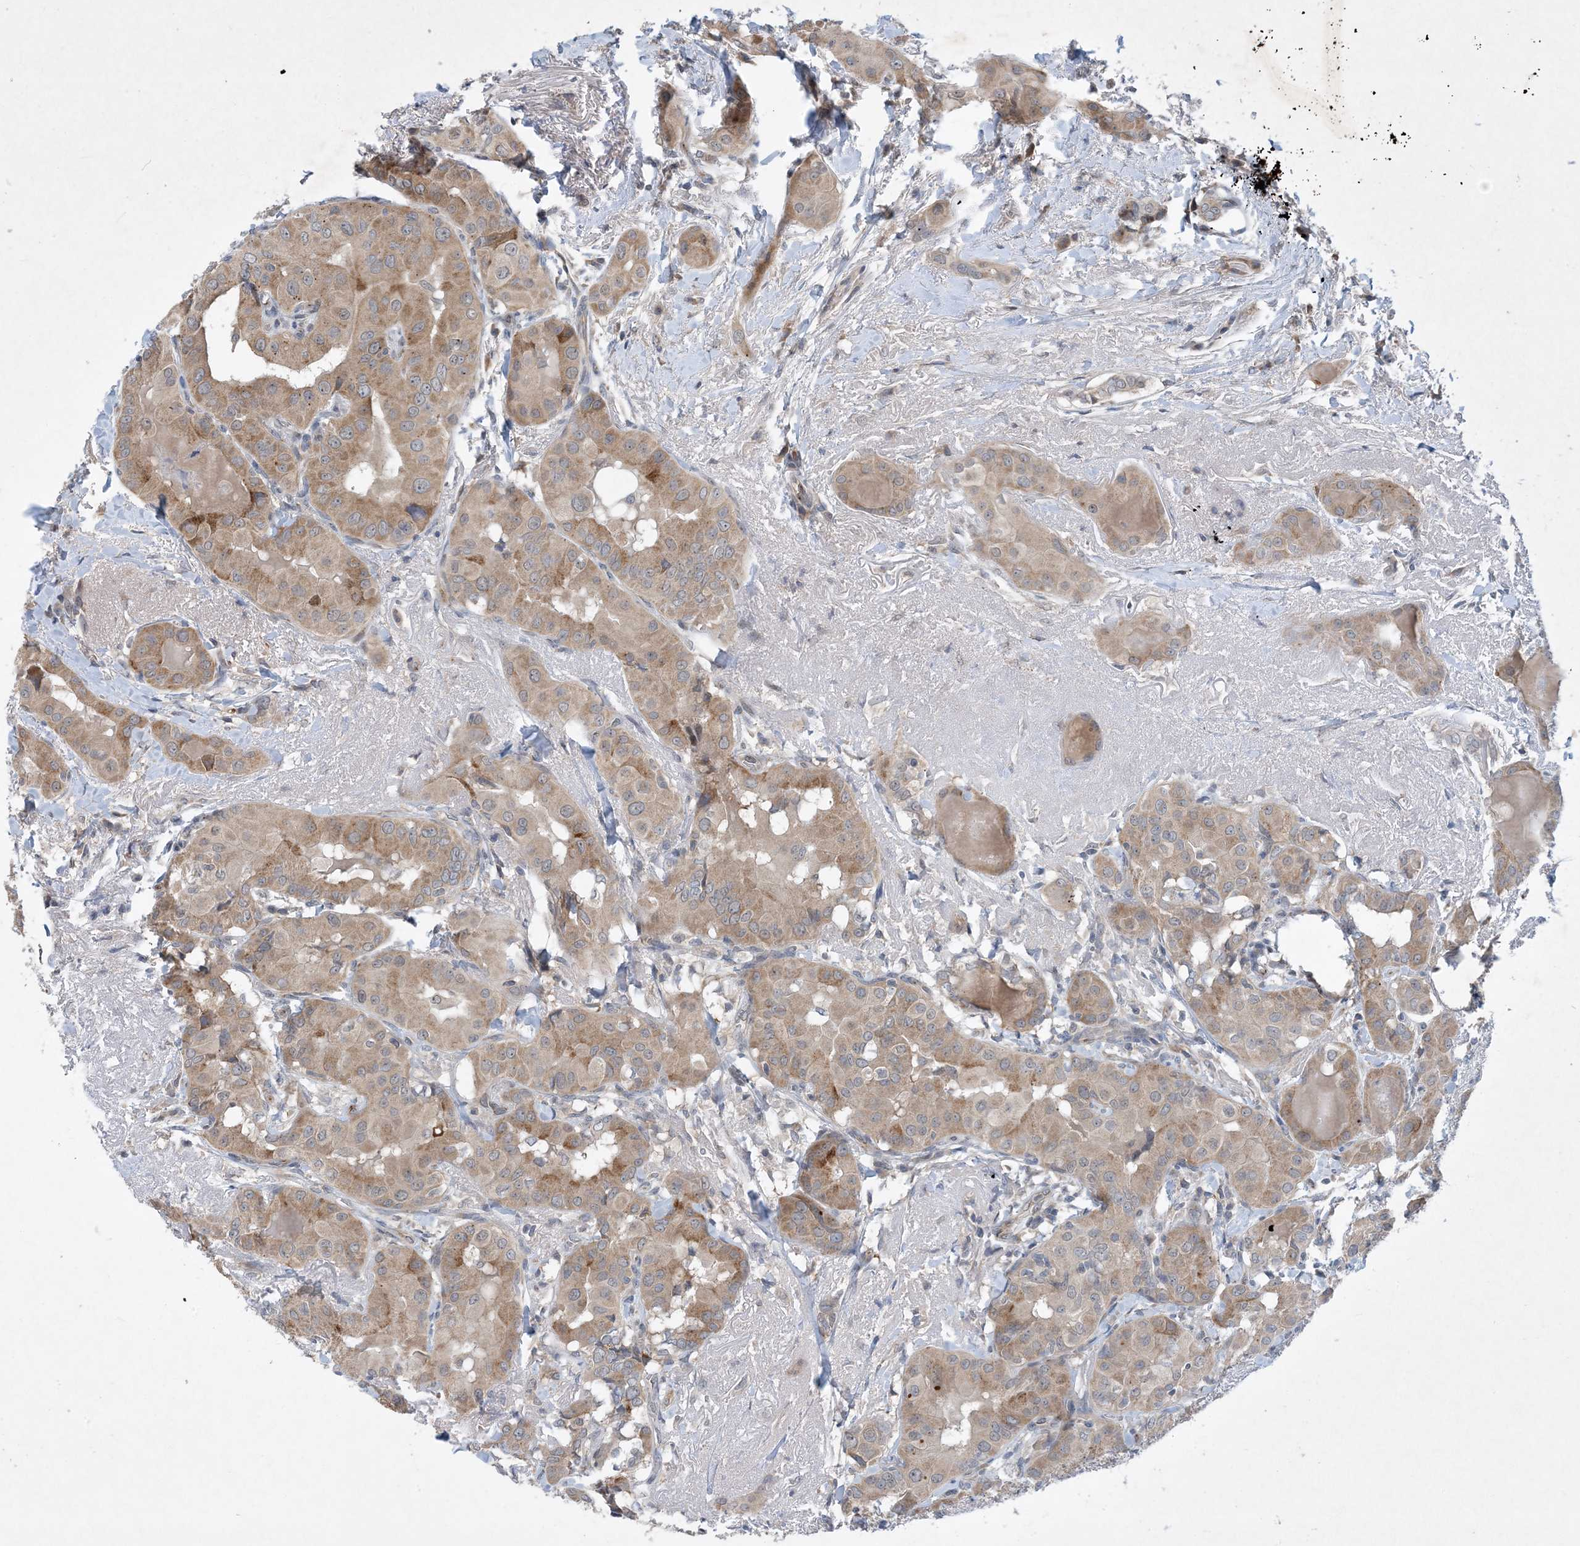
{"staining": {"intensity": "moderate", "quantity": ">75%", "location": "cytoplasmic/membranous"}, "tissue": "thyroid cancer", "cell_type": "Tumor cells", "image_type": "cancer", "snomed": [{"axis": "morphology", "description": "Papillary adenocarcinoma, NOS"}, {"axis": "topography", "description": "Thyroid gland"}], "caption": "A brown stain shows moderate cytoplasmic/membranous staining of a protein in thyroid cancer (papillary adenocarcinoma) tumor cells. The staining was performed using DAB (3,3'-diaminobenzidine) to visualize the protein expression in brown, while the nuclei were stained in blue with hematoxylin (Magnification: 20x).", "gene": "TINAG", "patient": {"sex": "male", "age": 33}}